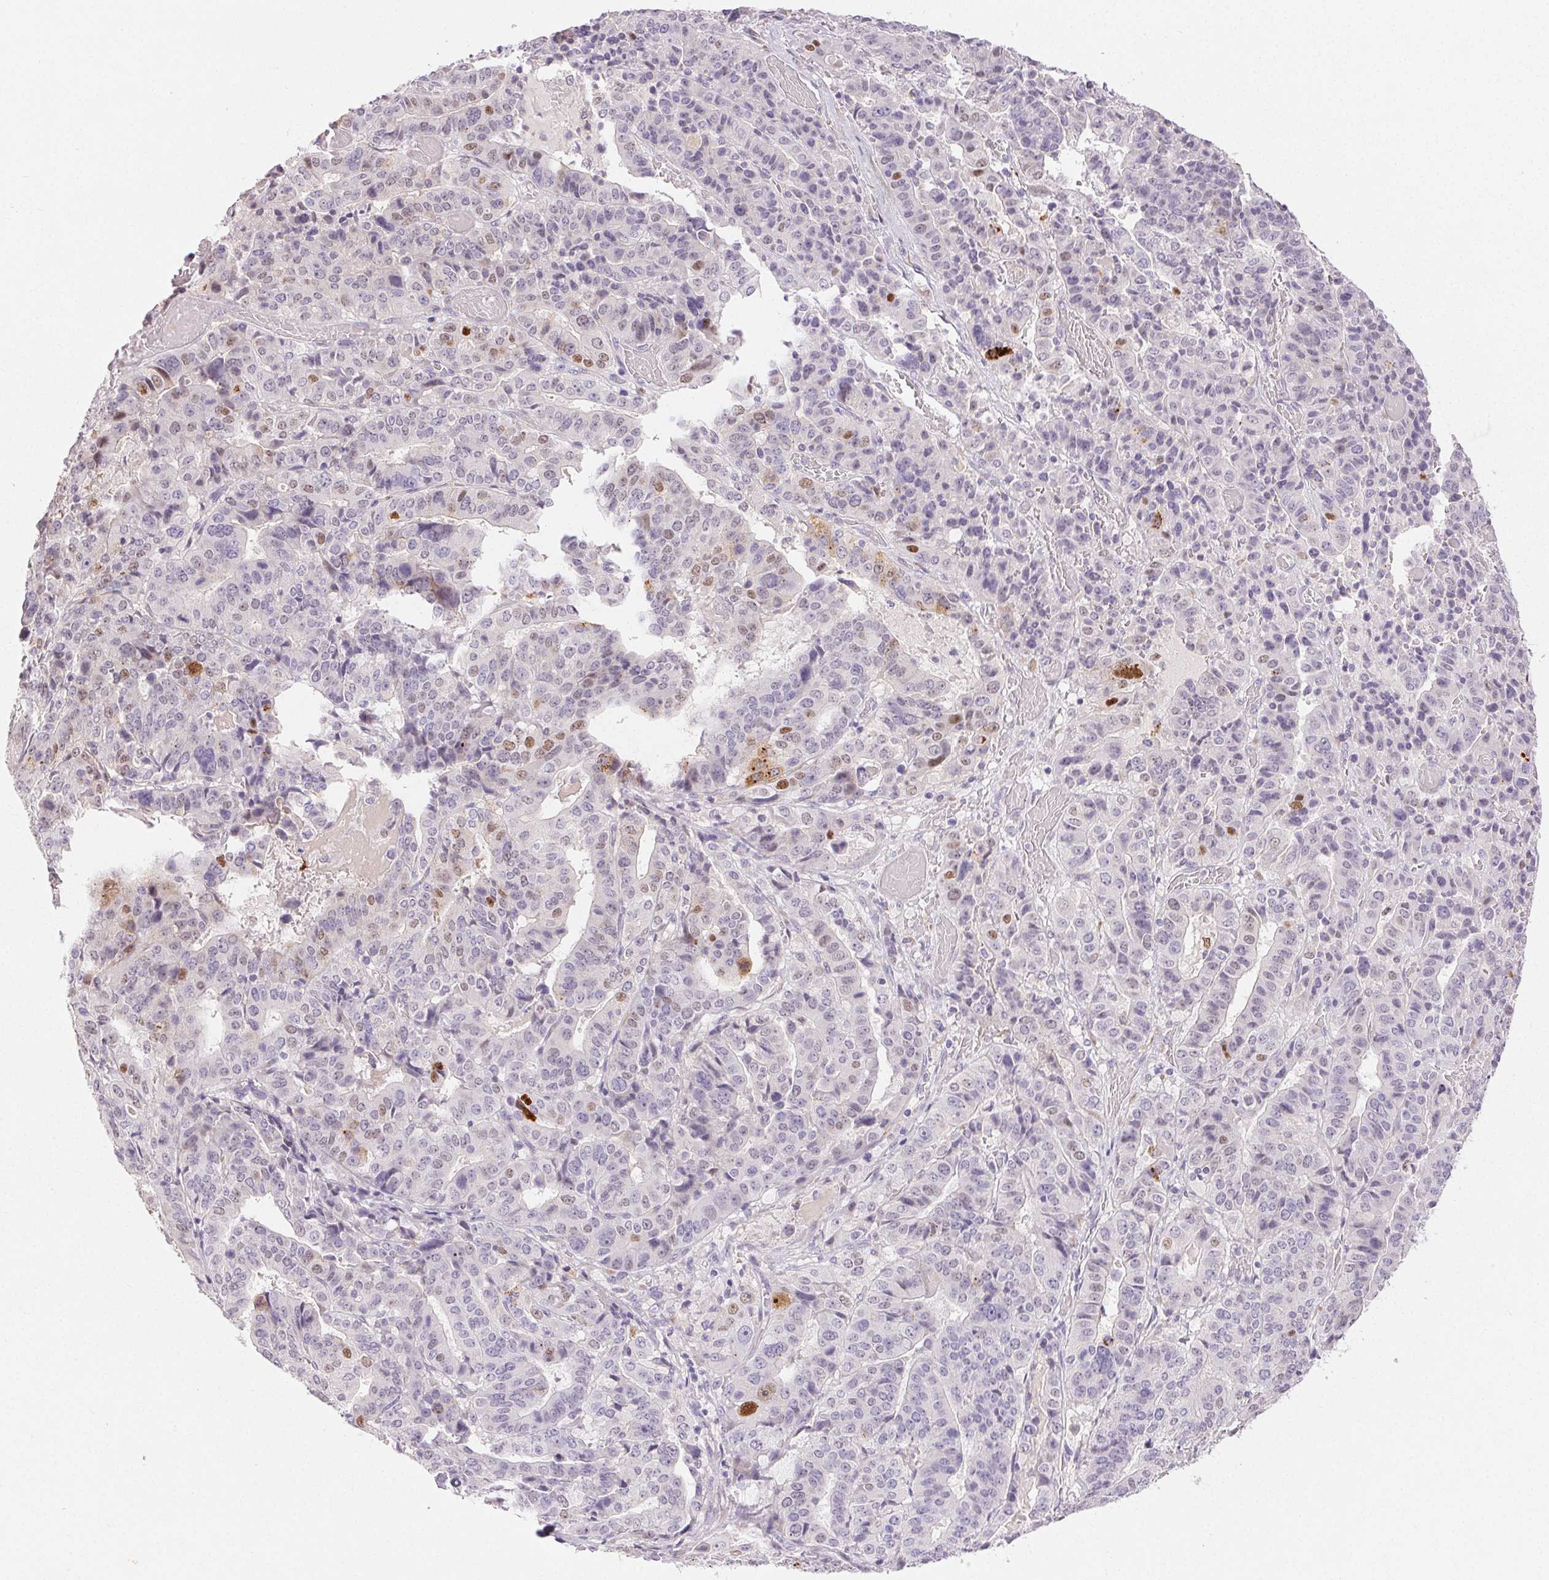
{"staining": {"intensity": "weak", "quantity": "<25%", "location": "cytoplasmic/membranous,nuclear"}, "tissue": "stomach cancer", "cell_type": "Tumor cells", "image_type": "cancer", "snomed": [{"axis": "morphology", "description": "Adenocarcinoma, NOS"}, {"axis": "topography", "description": "Stomach"}], "caption": "DAB immunohistochemical staining of human stomach cancer reveals no significant staining in tumor cells.", "gene": "RPGRIP1", "patient": {"sex": "male", "age": 48}}